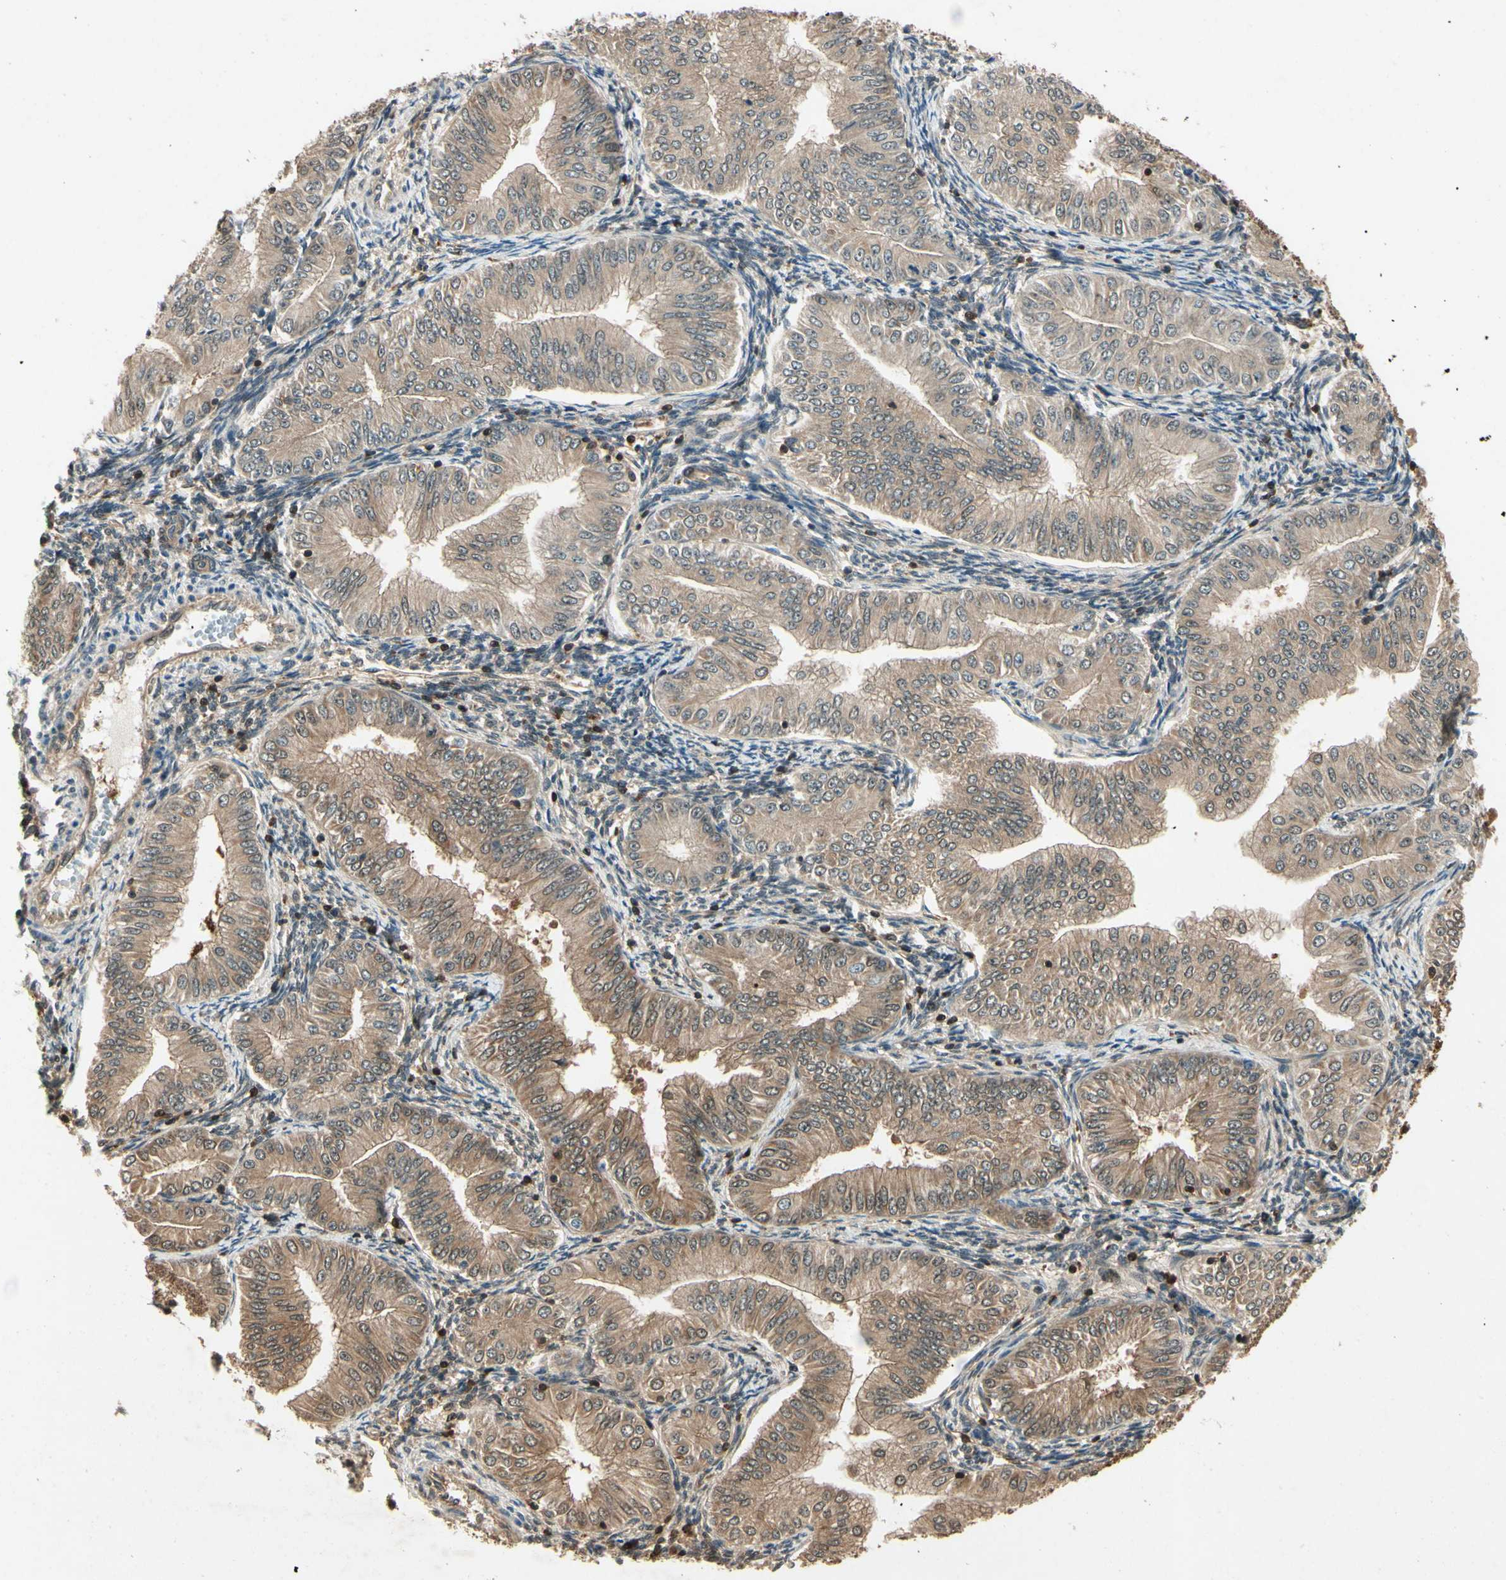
{"staining": {"intensity": "moderate", "quantity": ">75%", "location": "cytoplasmic/membranous"}, "tissue": "endometrial cancer", "cell_type": "Tumor cells", "image_type": "cancer", "snomed": [{"axis": "morphology", "description": "Normal tissue, NOS"}, {"axis": "morphology", "description": "Adenocarcinoma, NOS"}, {"axis": "topography", "description": "Endometrium"}], "caption": "Tumor cells show medium levels of moderate cytoplasmic/membranous staining in about >75% of cells in adenocarcinoma (endometrial).", "gene": "YWHAQ", "patient": {"sex": "female", "age": 53}}